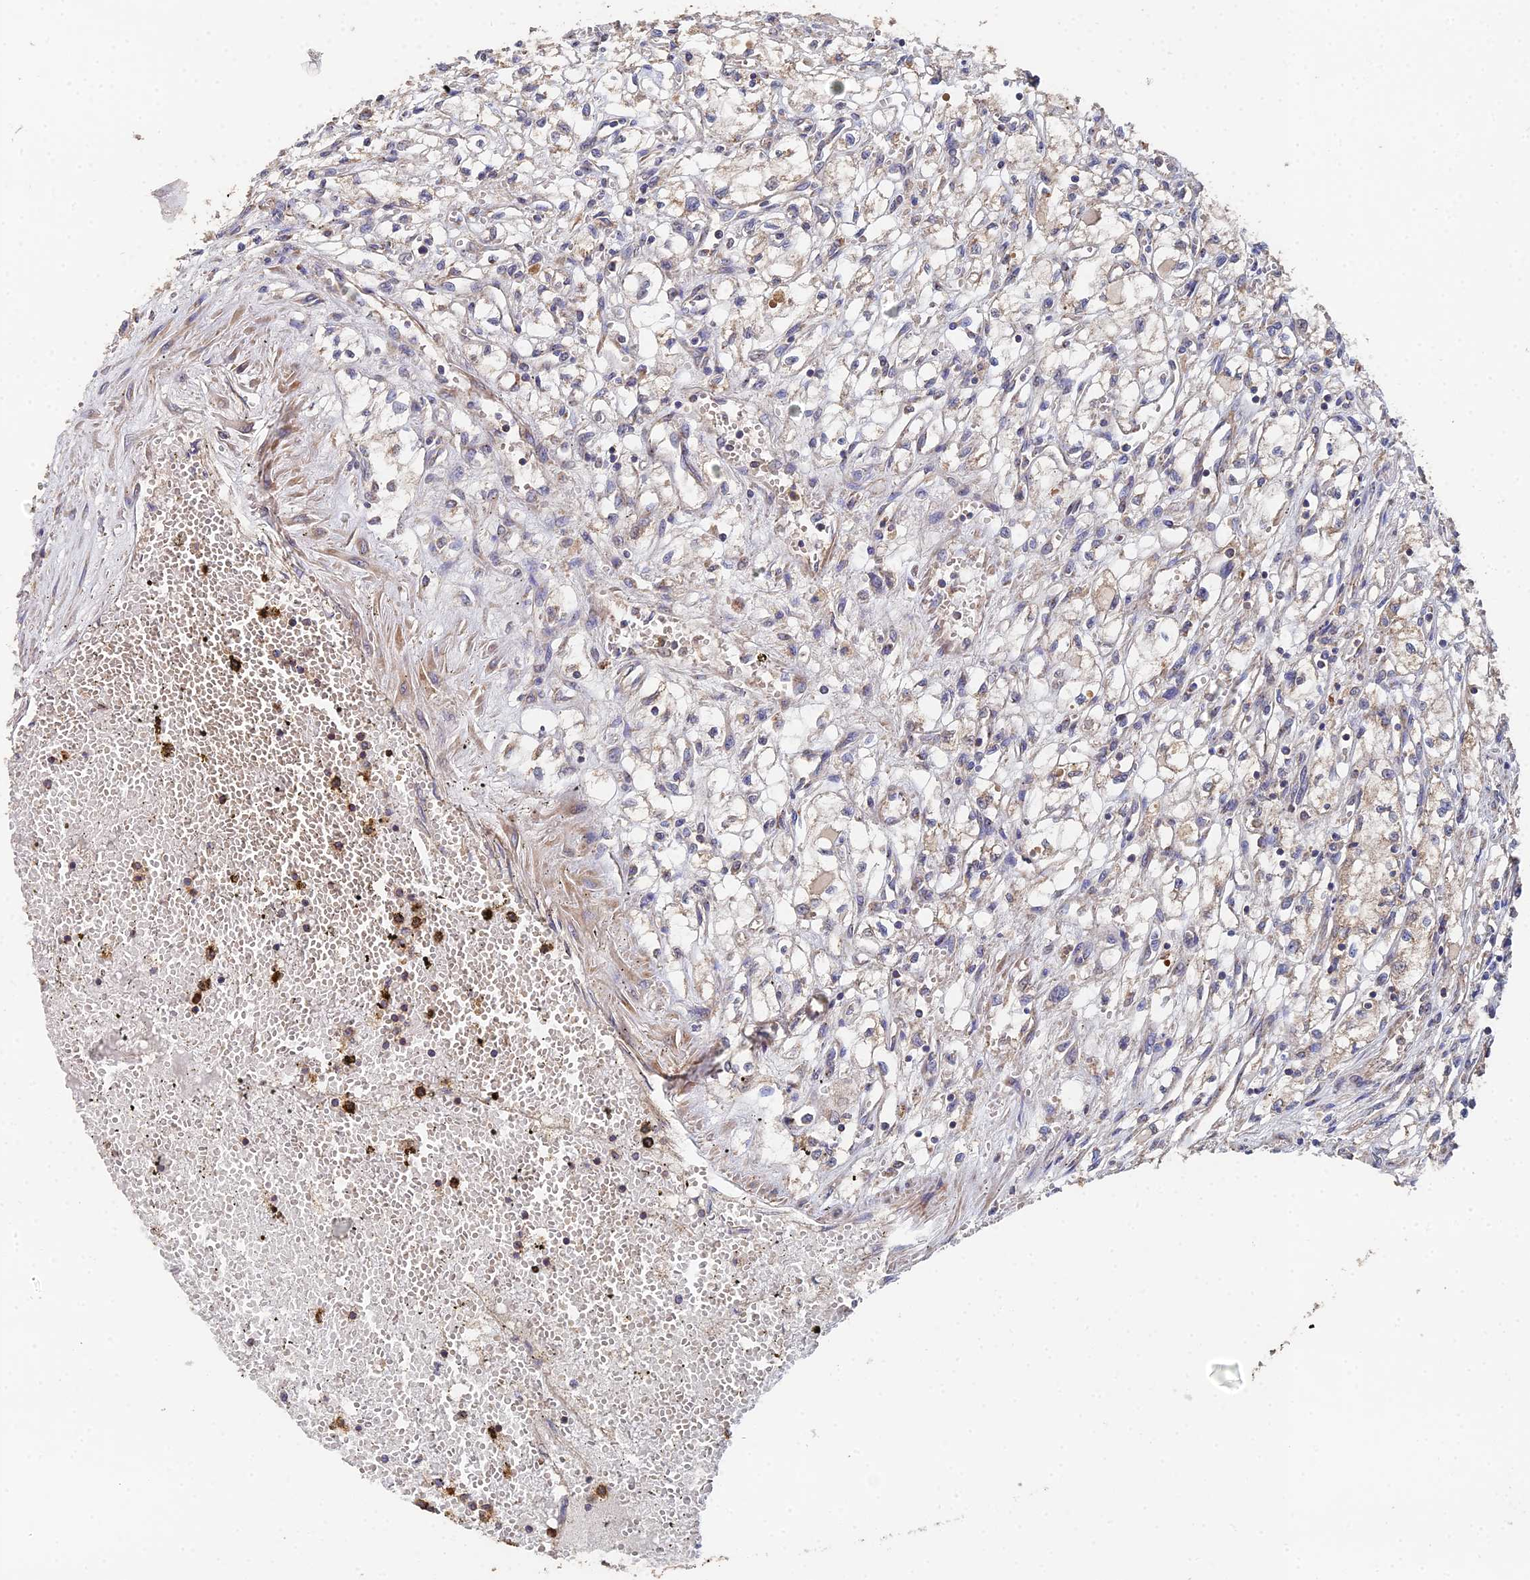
{"staining": {"intensity": "moderate", "quantity": "25%-75%", "location": "cytoplasmic/membranous"}, "tissue": "renal cancer", "cell_type": "Tumor cells", "image_type": "cancer", "snomed": [{"axis": "morphology", "description": "Adenocarcinoma, NOS"}, {"axis": "topography", "description": "Kidney"}], "caption": "Protein staining reveals moderate cytoplasmic/membranous positivity in approximately 25%-75% of tumor cells in renal adenocarcinoma.", "gene": "SPANXN4", "patient": {"sex": "male", "age": 59}}